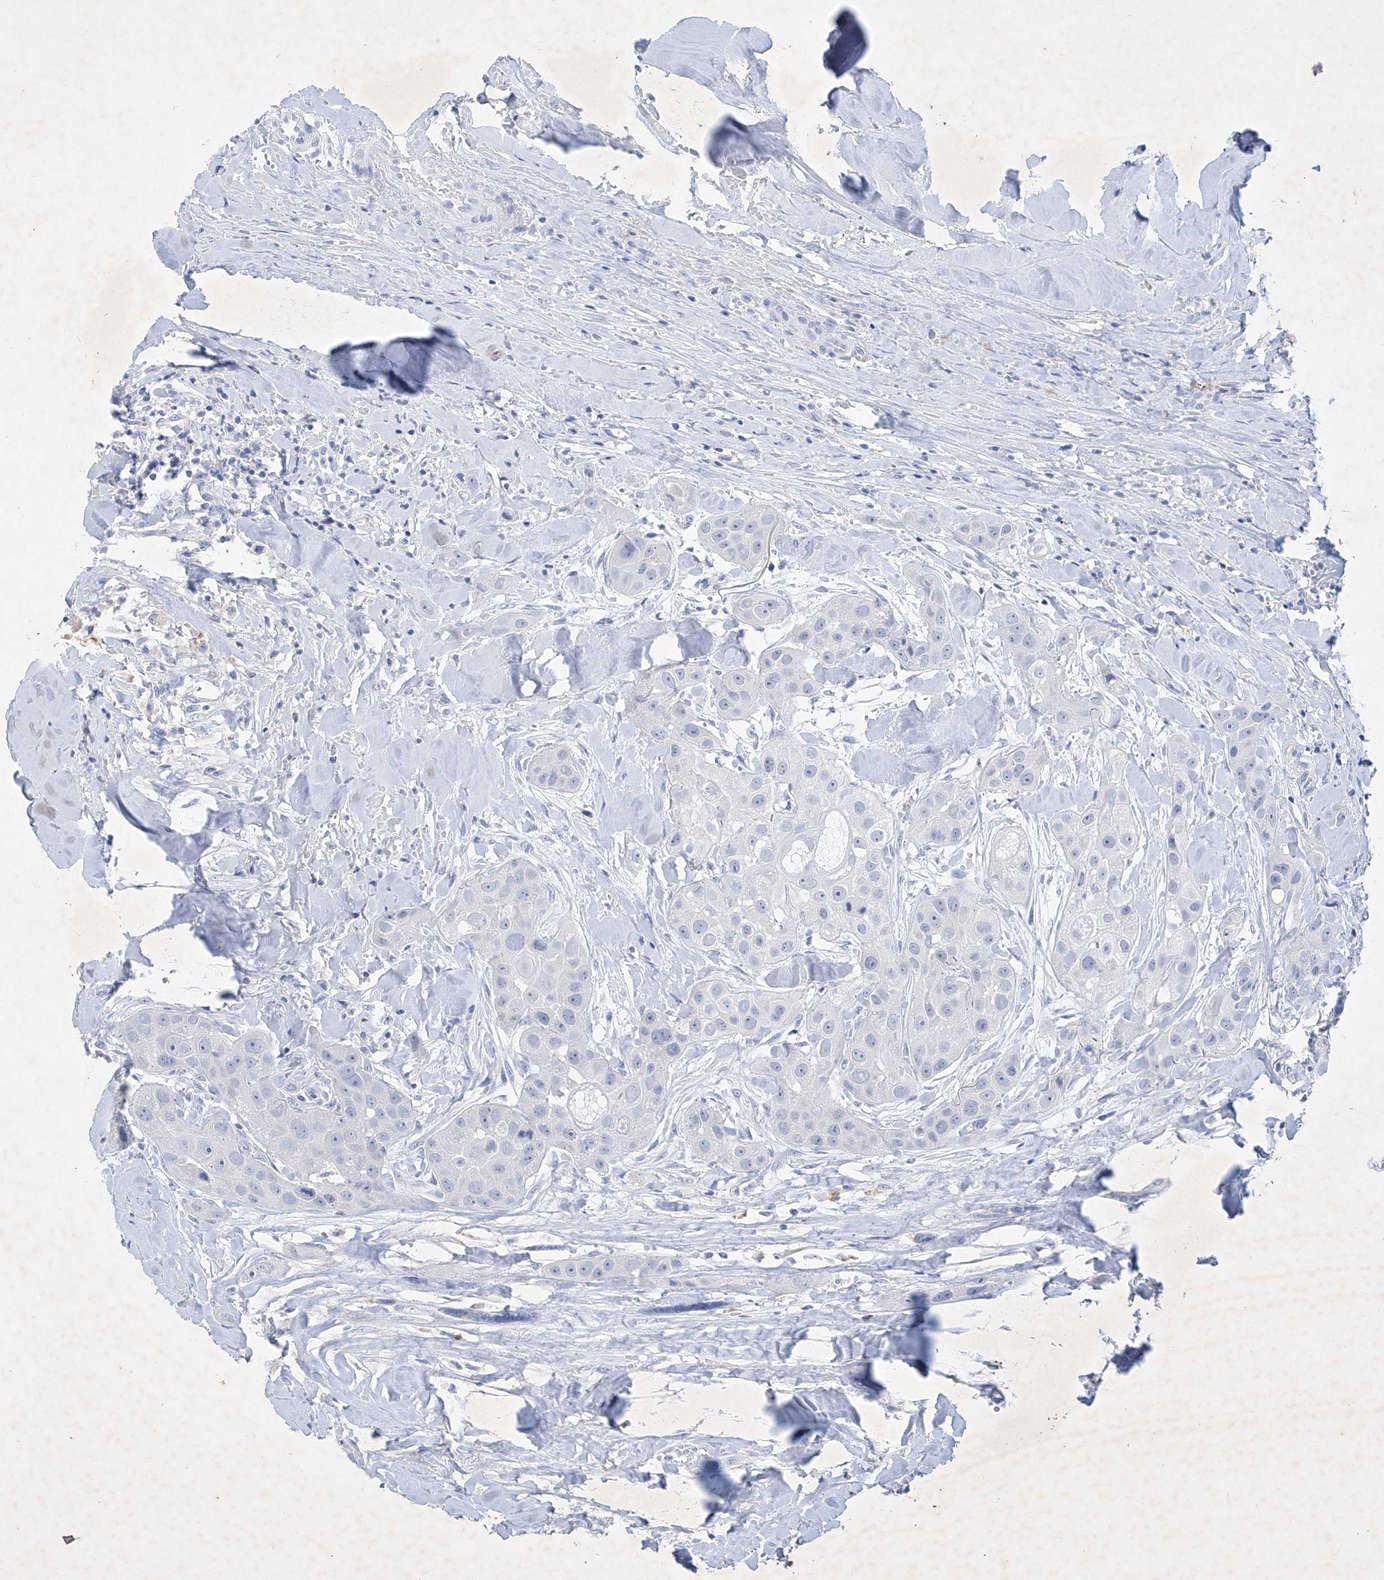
{"staining": {"intensity": "negative", "quantity": "none", "location": "none"}, "tissue": "head and neck cancer", "cell_type": "Tumor cells", "image_type": "cancer", "snomed": [{"axis": "morphology", "description": "Normal tissue, NOS"}, {"axis": "morphology", "description": "Squamous cell carcinoma, NOS"}, {"axis": "topography", "description": "Skeletal muscle"}, {"axis": "topography", "description": "Head-Neck"}], "caption": "Protein analysis of squamous cell carcinoma (head and neck) displays no significant staining in tumor cells. Brightfield microscopy of immunohistochemistry stained with DAB (3,3'-diaminobenzidine) (brown) and hematoxylin (blue), captured at high magnification.", "gene": "COPS8", "patient": {"sex": "male", "age": 51}}